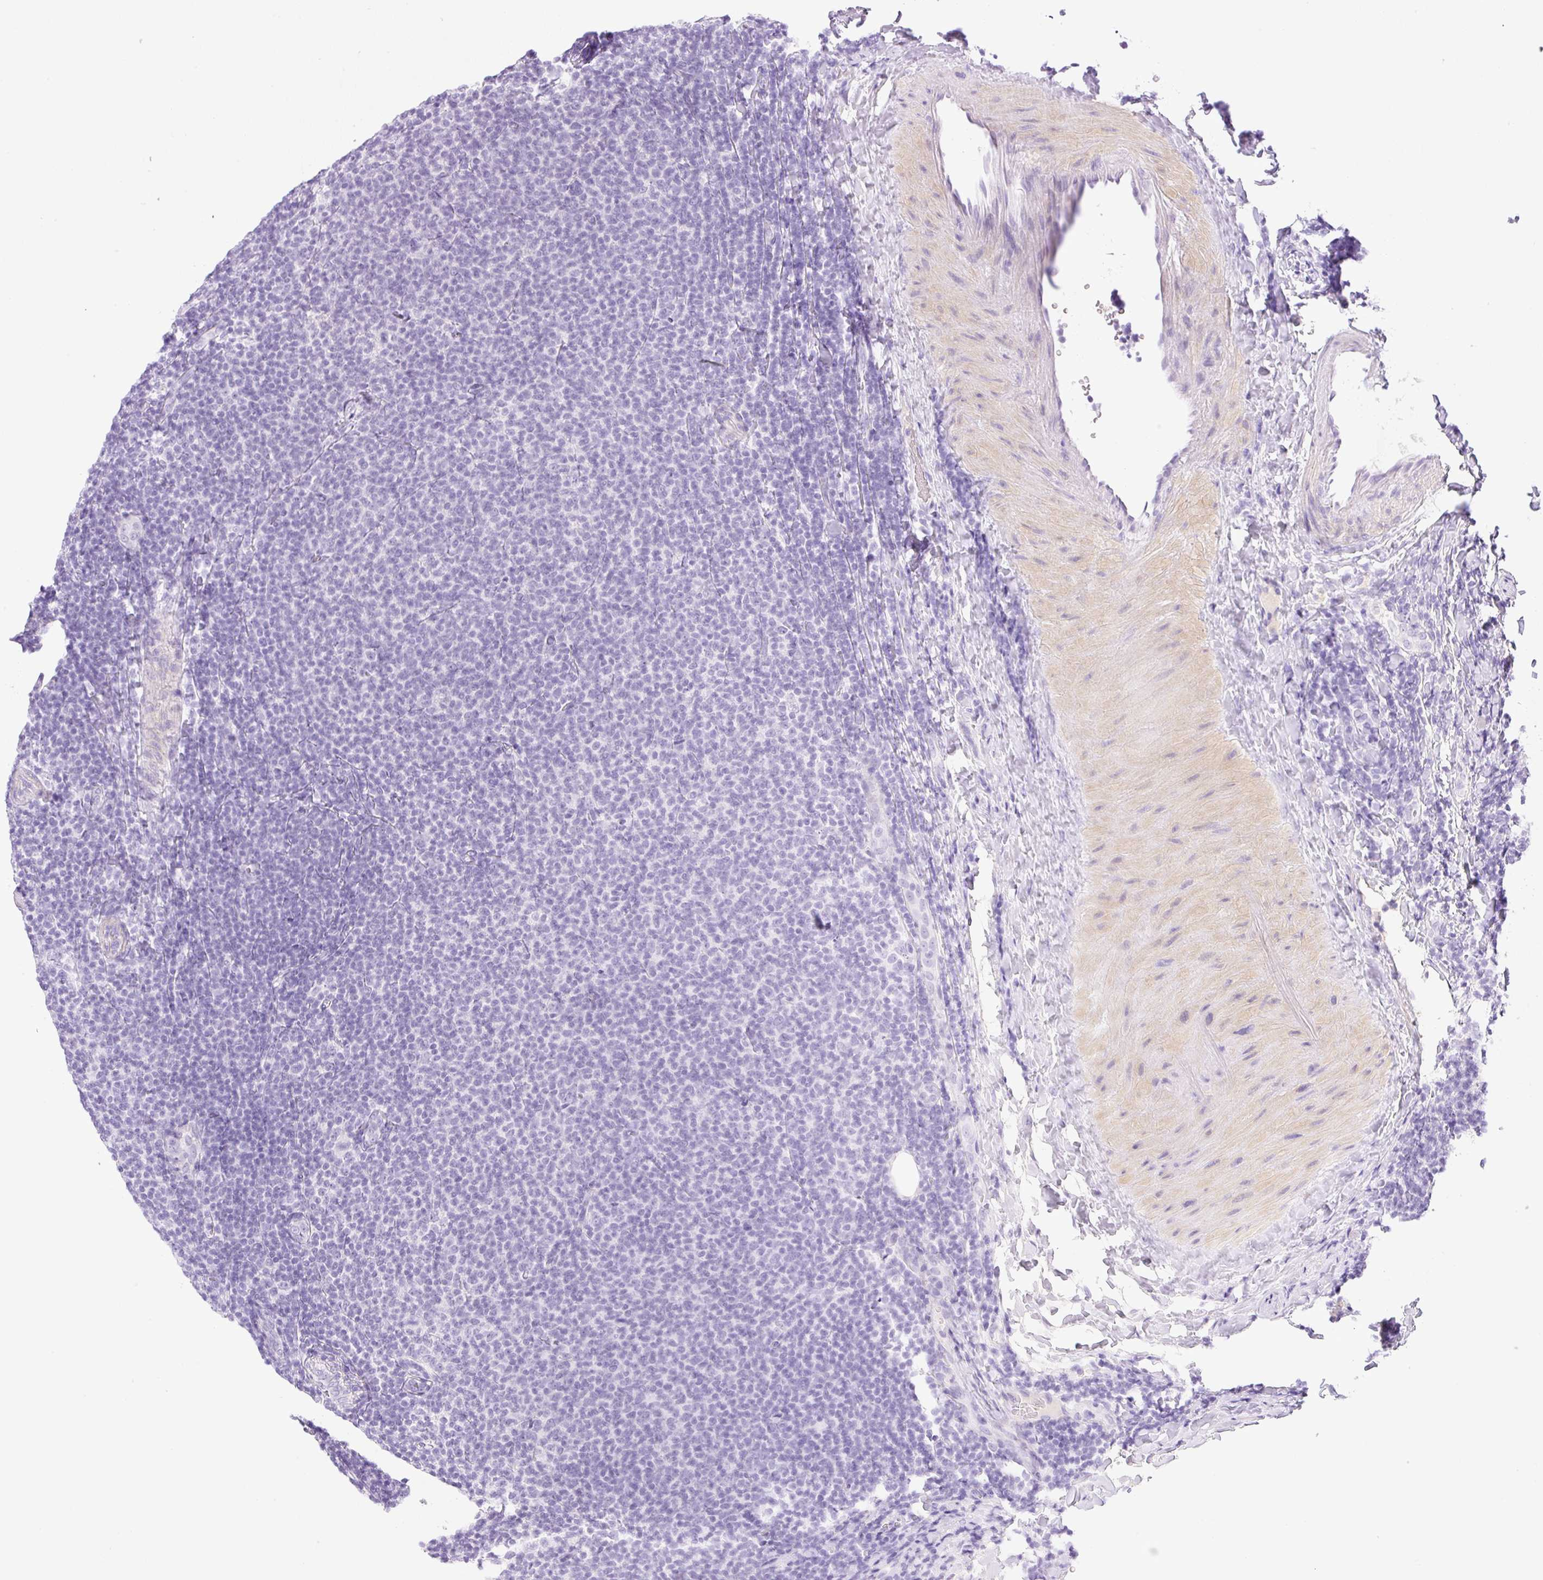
{"staining": {"intensity": "negative", "quantity": "none", "location": "none"}, "tissue": "lymphoma", "cell_type": "Tumor cells", "image_type": "cancer", "snomed": [{"axis": "morphology", "description": "Malignant lymphoma, non-Hodgkin's type, Low grade"}, {"axis": "topography", "description": "Lymph node"}], "caption": "Immunohistochemical staining of human malignant lymphoma, non-Hodgkin's type (low-grade) shows no significant staining in tumor cells.", "gene": "PALM3", "patient": {"sex": "male", "age": 66}}